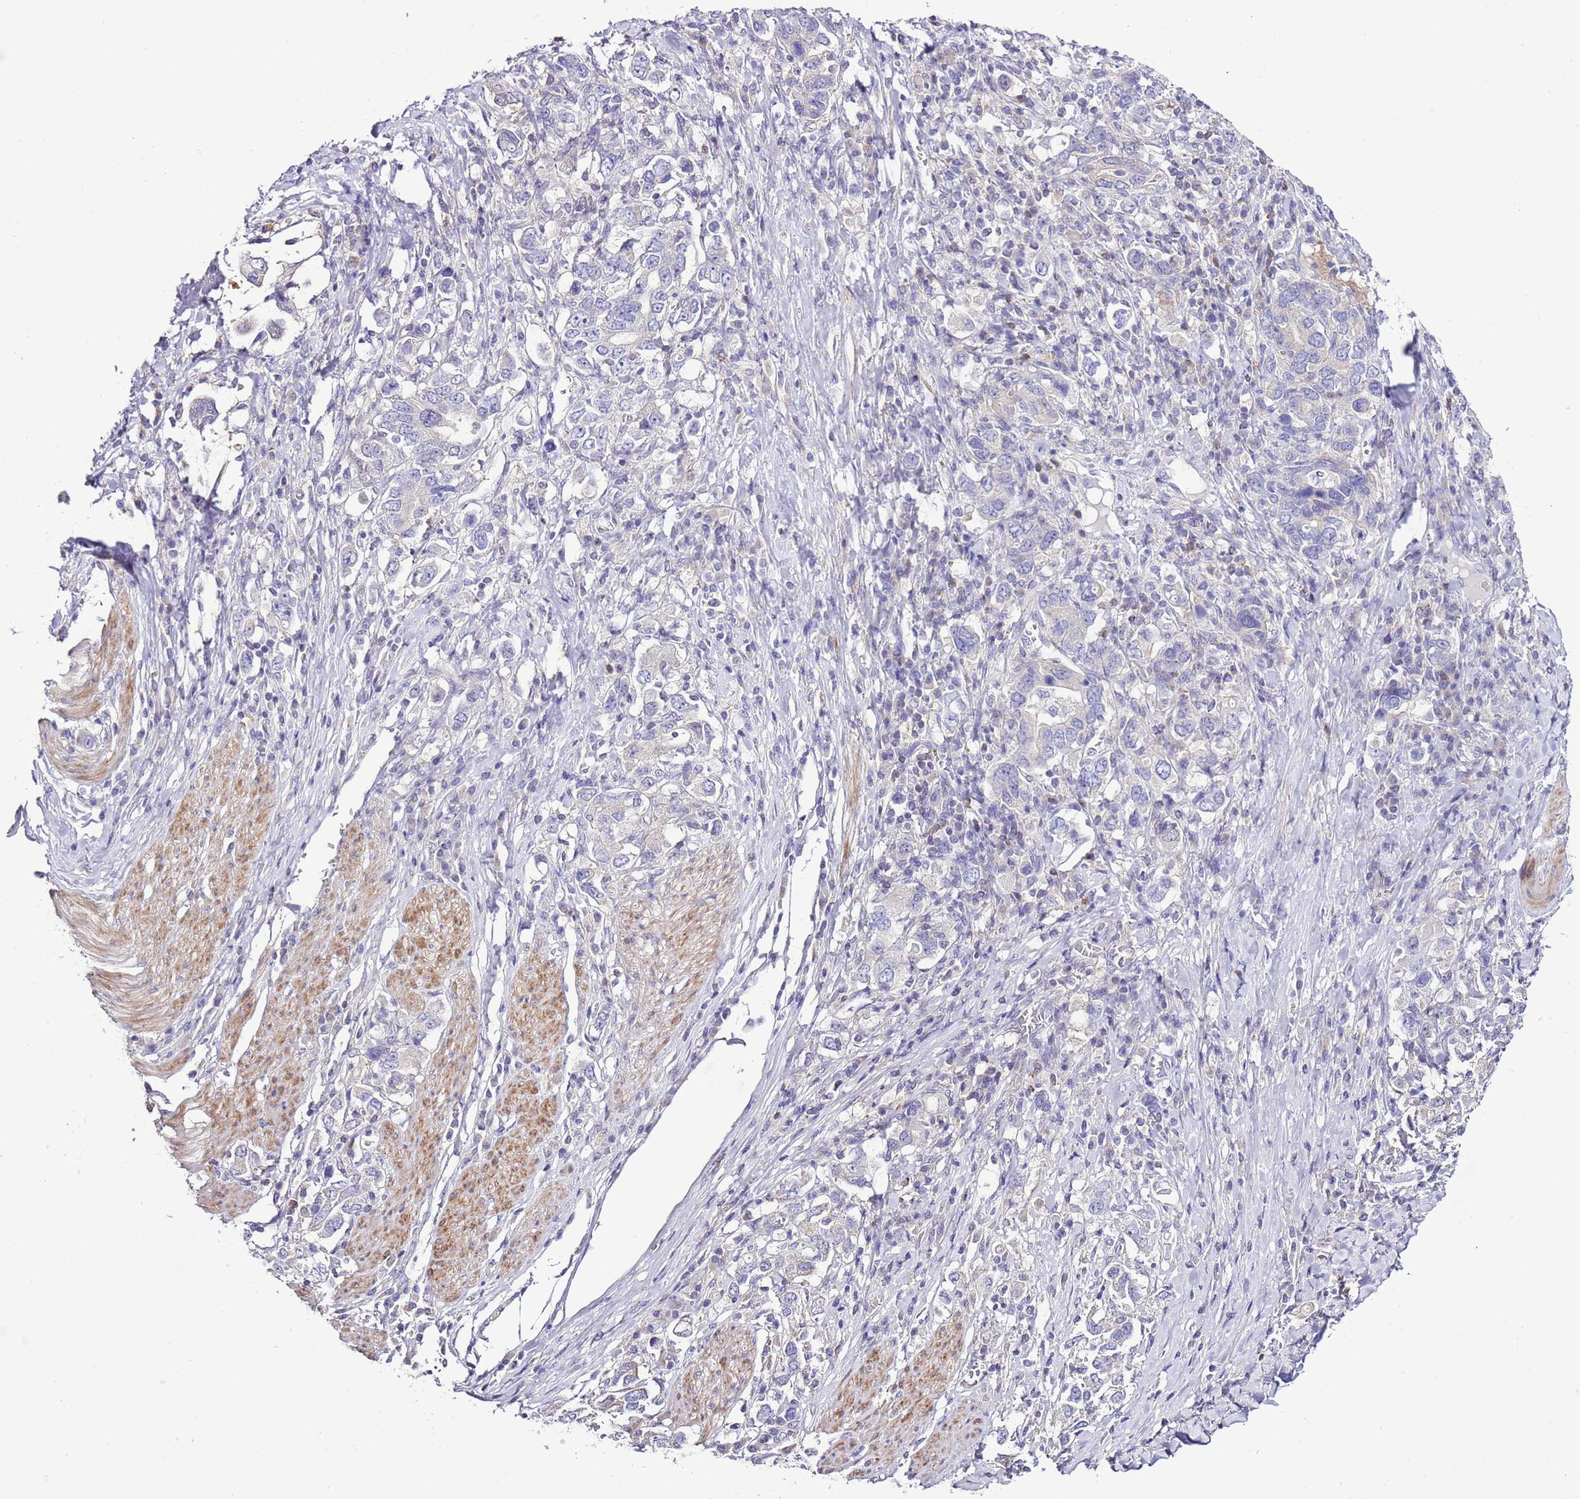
{"staining": {"intensity": "negative", "quantity": "none", "location": "none"}, "tissue": "stomach cancer", "cell_type": "Tumor cells", "image_type": "cancer", "snomed": [{"axis": "morphology", "description": "Adenocarcinoma, NOS"}, {"axis": "topography", "description": "Stomach, upper"}, {"axis": "topography", "description": "Stomach"}], "caption": "An immunohistochemistry histopathology image of adenocarcinoma (stomach) is shown. There is no staining in tumor cells of adenocarcinoma (stomach).", "gene": "PRR32", "patient": {"sex": "male", "age": 62}}